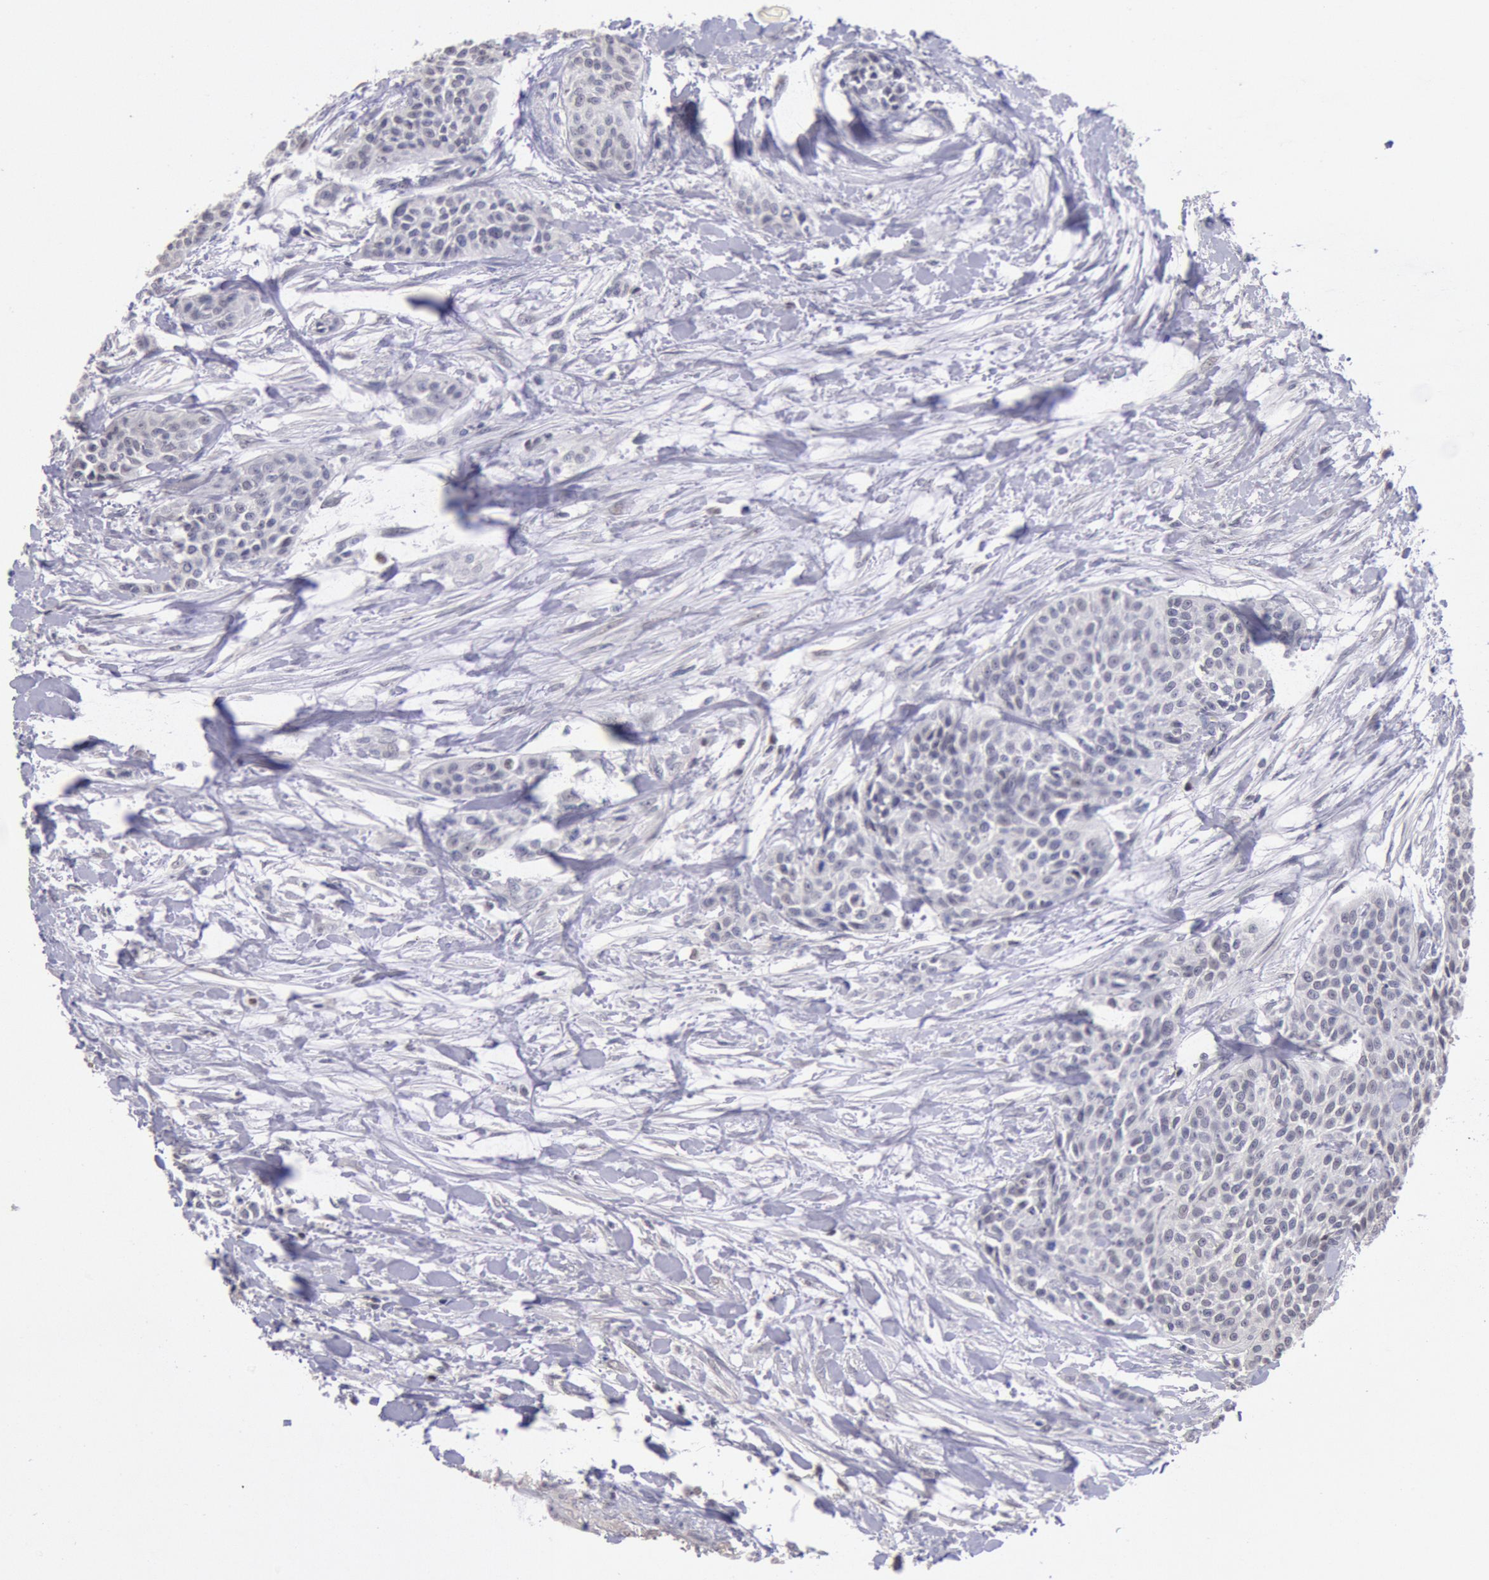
{"staining": {"intensity": "weak", "quantity": "<25%", "location": "cytoplasmic/membranous"}, "tissue": "urothelial cancer", "cell_type": "Tumor cells", "image_type": "cancer", "snomed": [{"axis": "morphology", "description": "Urothelial carcinoma, High grade"}, {"axis": "topography", "description": "Urinary bladder"}], "caption": "This histopathology image is of urothelial cancer stained with IHC to label a protein in brown with the nuclei are counter-stained blue. There is no positivity in tumor cells.", "gene": "MYH7", "patient": {"sex": "male", "age": 56}}